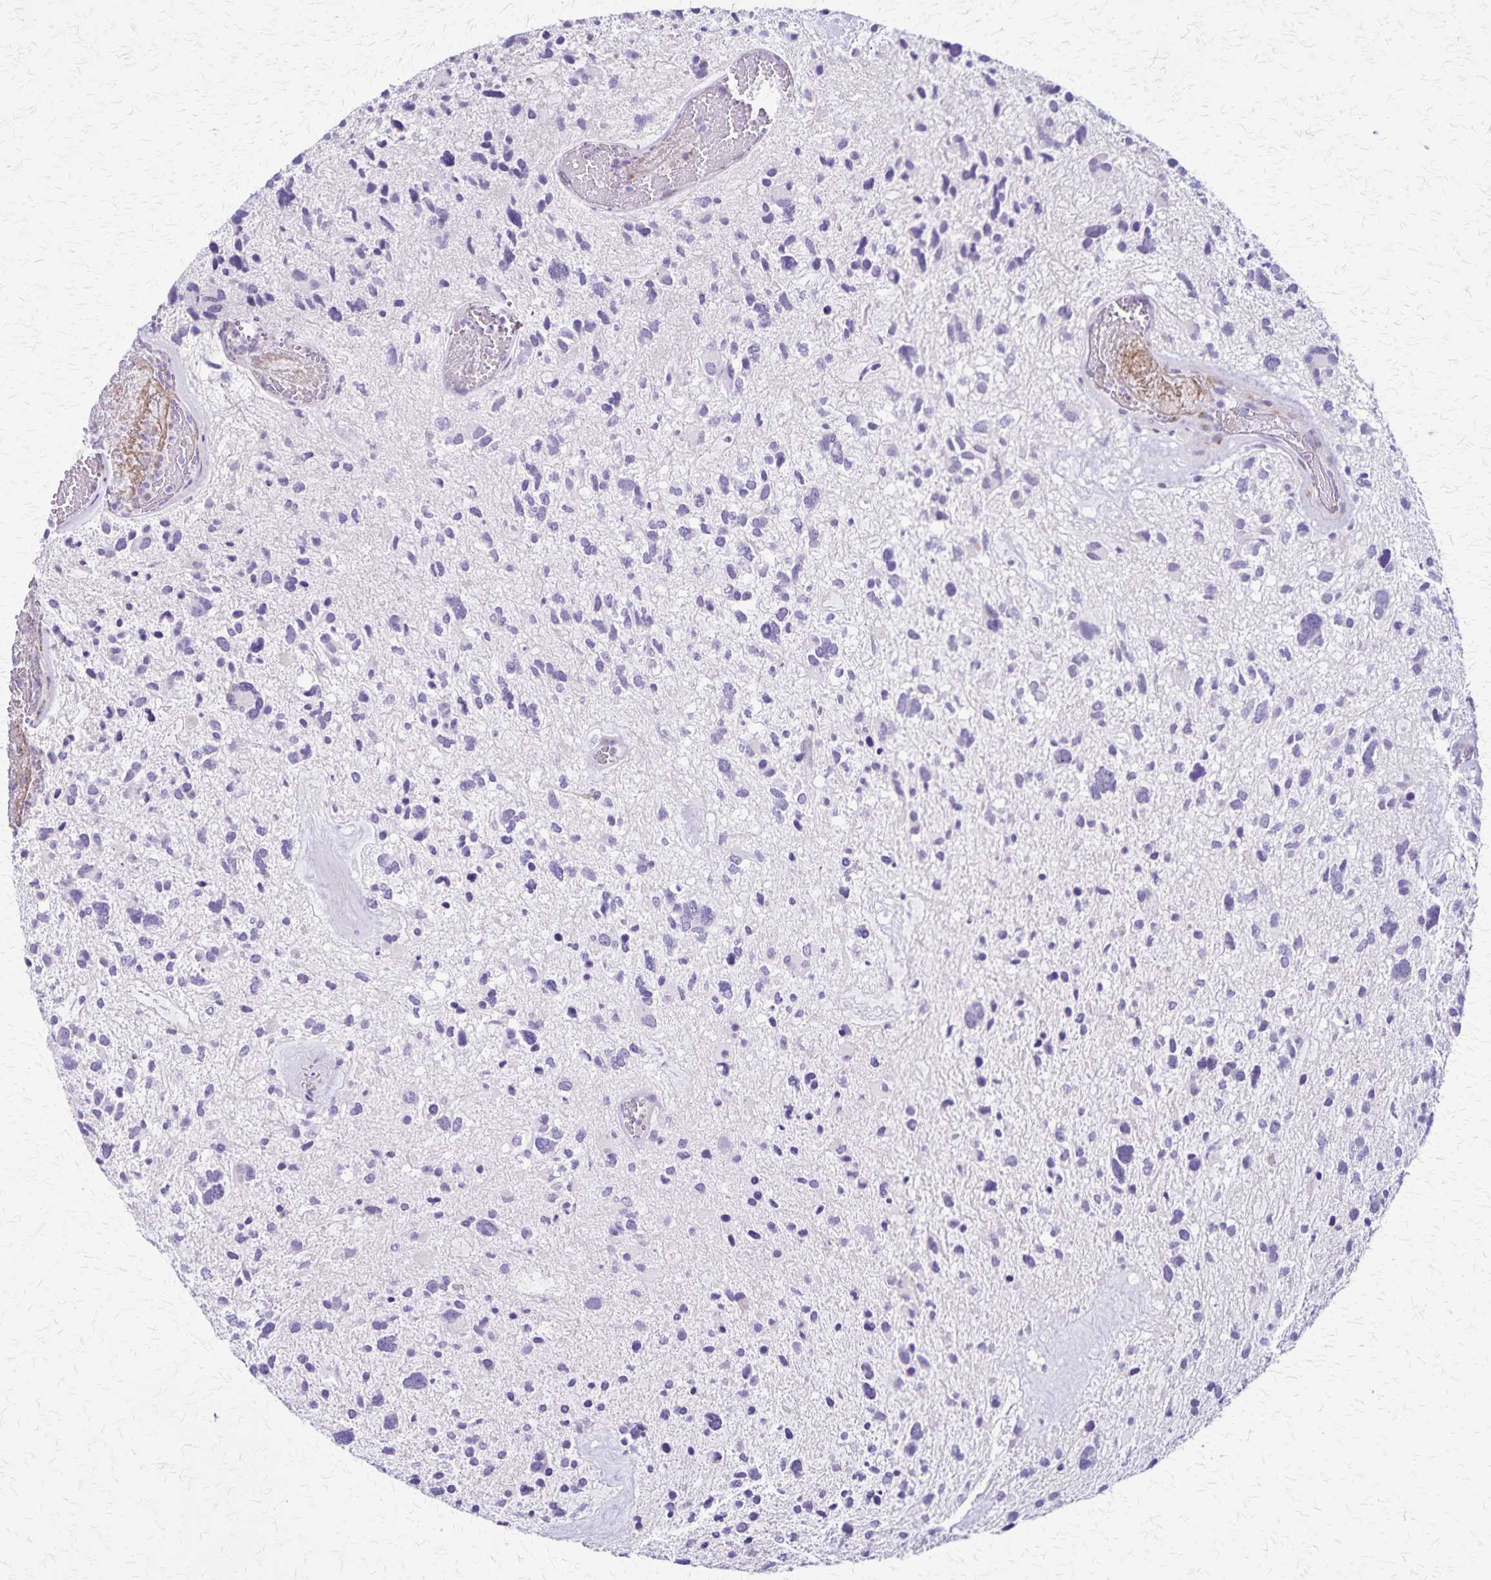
{"staining": {"intensity": "negative", "quantity": "none", "location": "none"}, "tissue": "glioma", "cell_type": "Tumor cells", "image_type": "cancer", "snomed": [{"axis": "morphology", "description": "Glioma, malignant, High grade"}, {"axis": "topography", "description": "Brain"}], "caption": "Immunohistochemistry of glioma demonstrates no staining in tumor cells.", "gene": "OR51B5", "patient": {"sex": "female", "age": 11}}